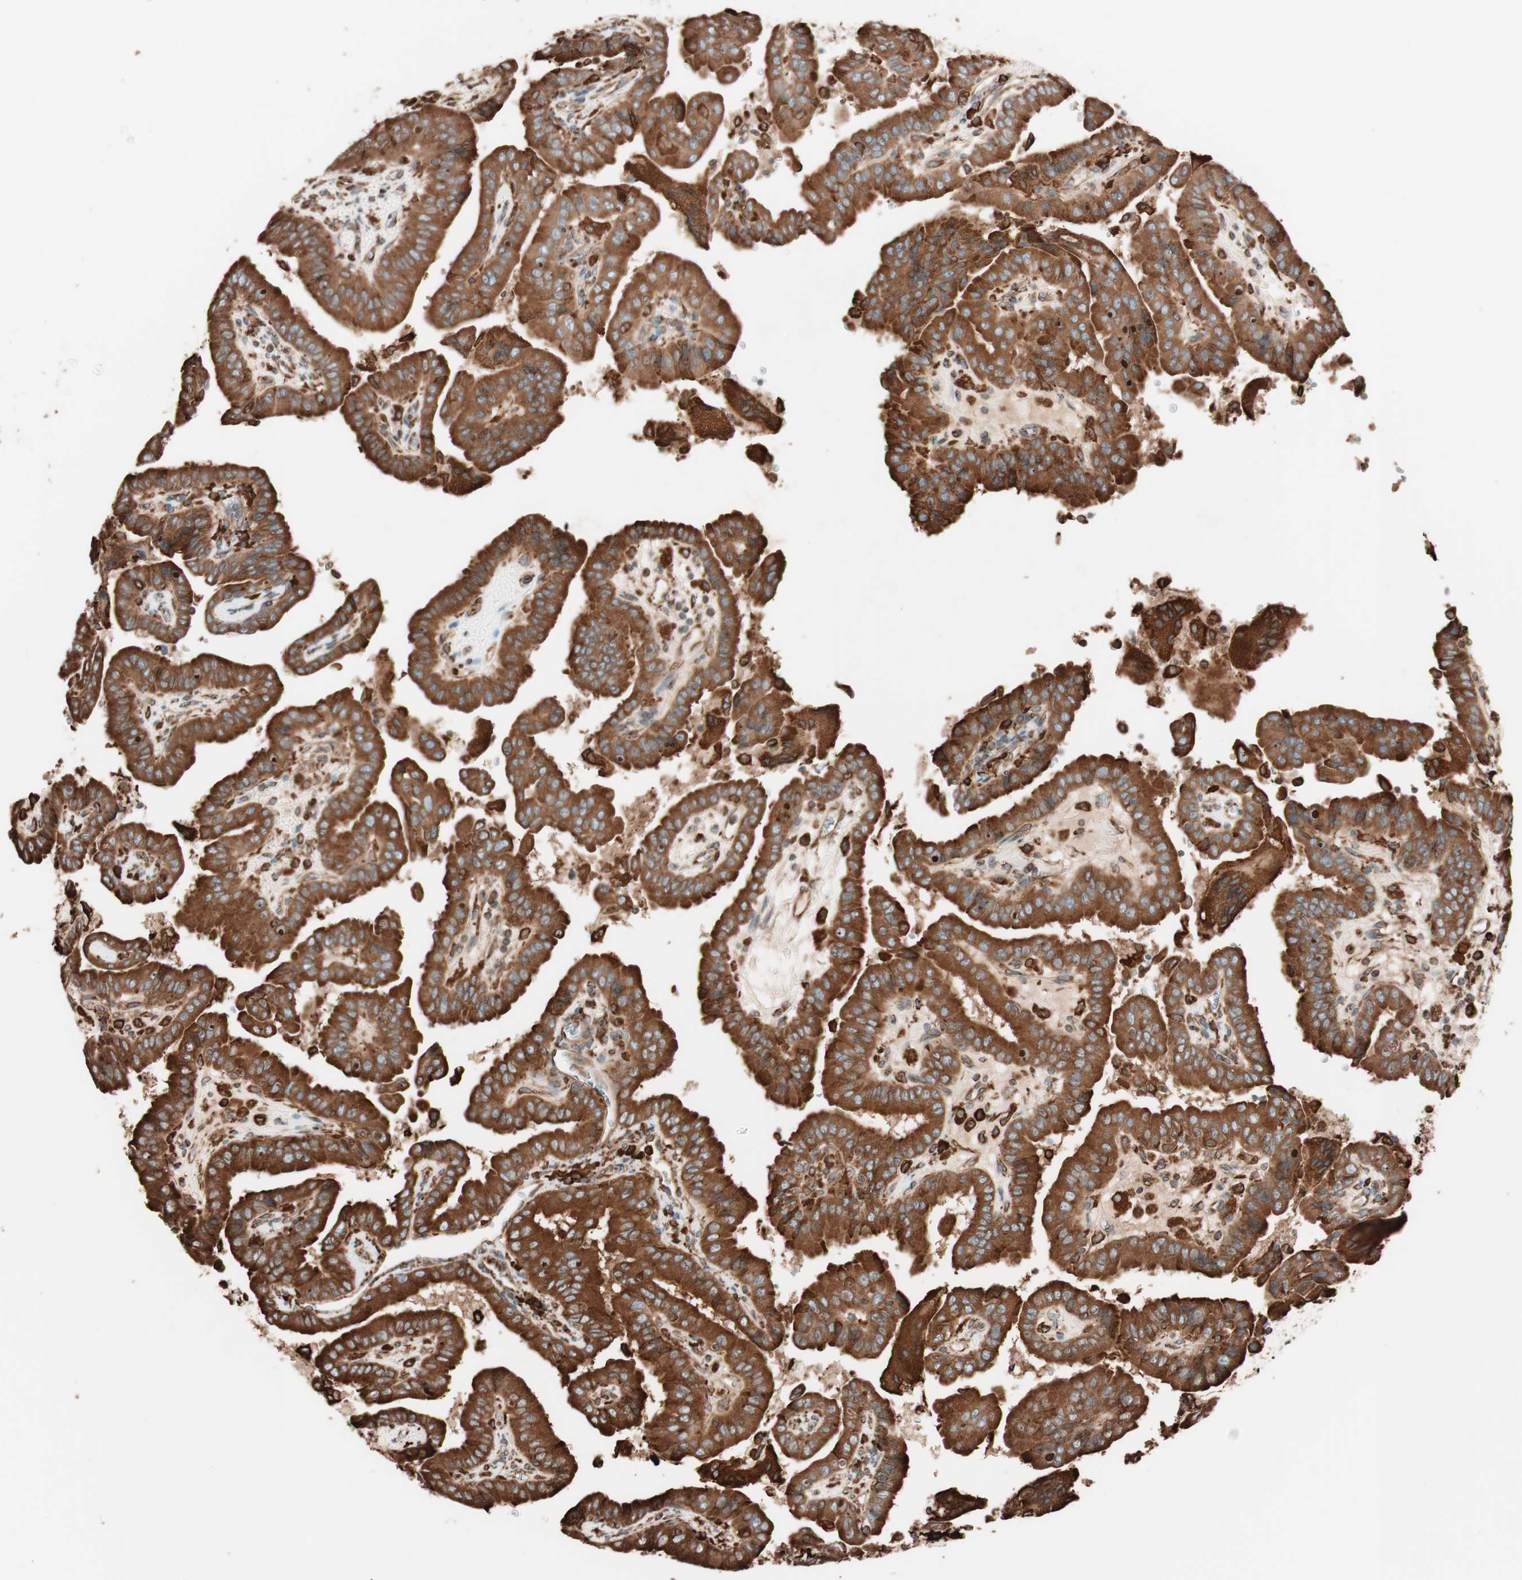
{"staining": {"intensity": "strong", "quantity": ">75%", "location": "cytoplasmic/membranous"}, "tissue": "thyroid cancer", "cell_type": "Tumor cells", "image_type": "cancer", "snomed": [{"axis": "morphology", "description": "Papillary adenocarcinoma, NOS"}, {"axis": "topography", "description": "Thyroid gland"}], "caption": "Brown immunohistochemical staining in papillary adenocarcinoma (thyroid) reveals strong cytoplasmic/membranous expression in about >75% of tumor cells. (brown staining indicates protein expression, while blue staining denotes nuclei).", "gene": "VEGFA", "patient": {"sex": "male", "age": 33}}